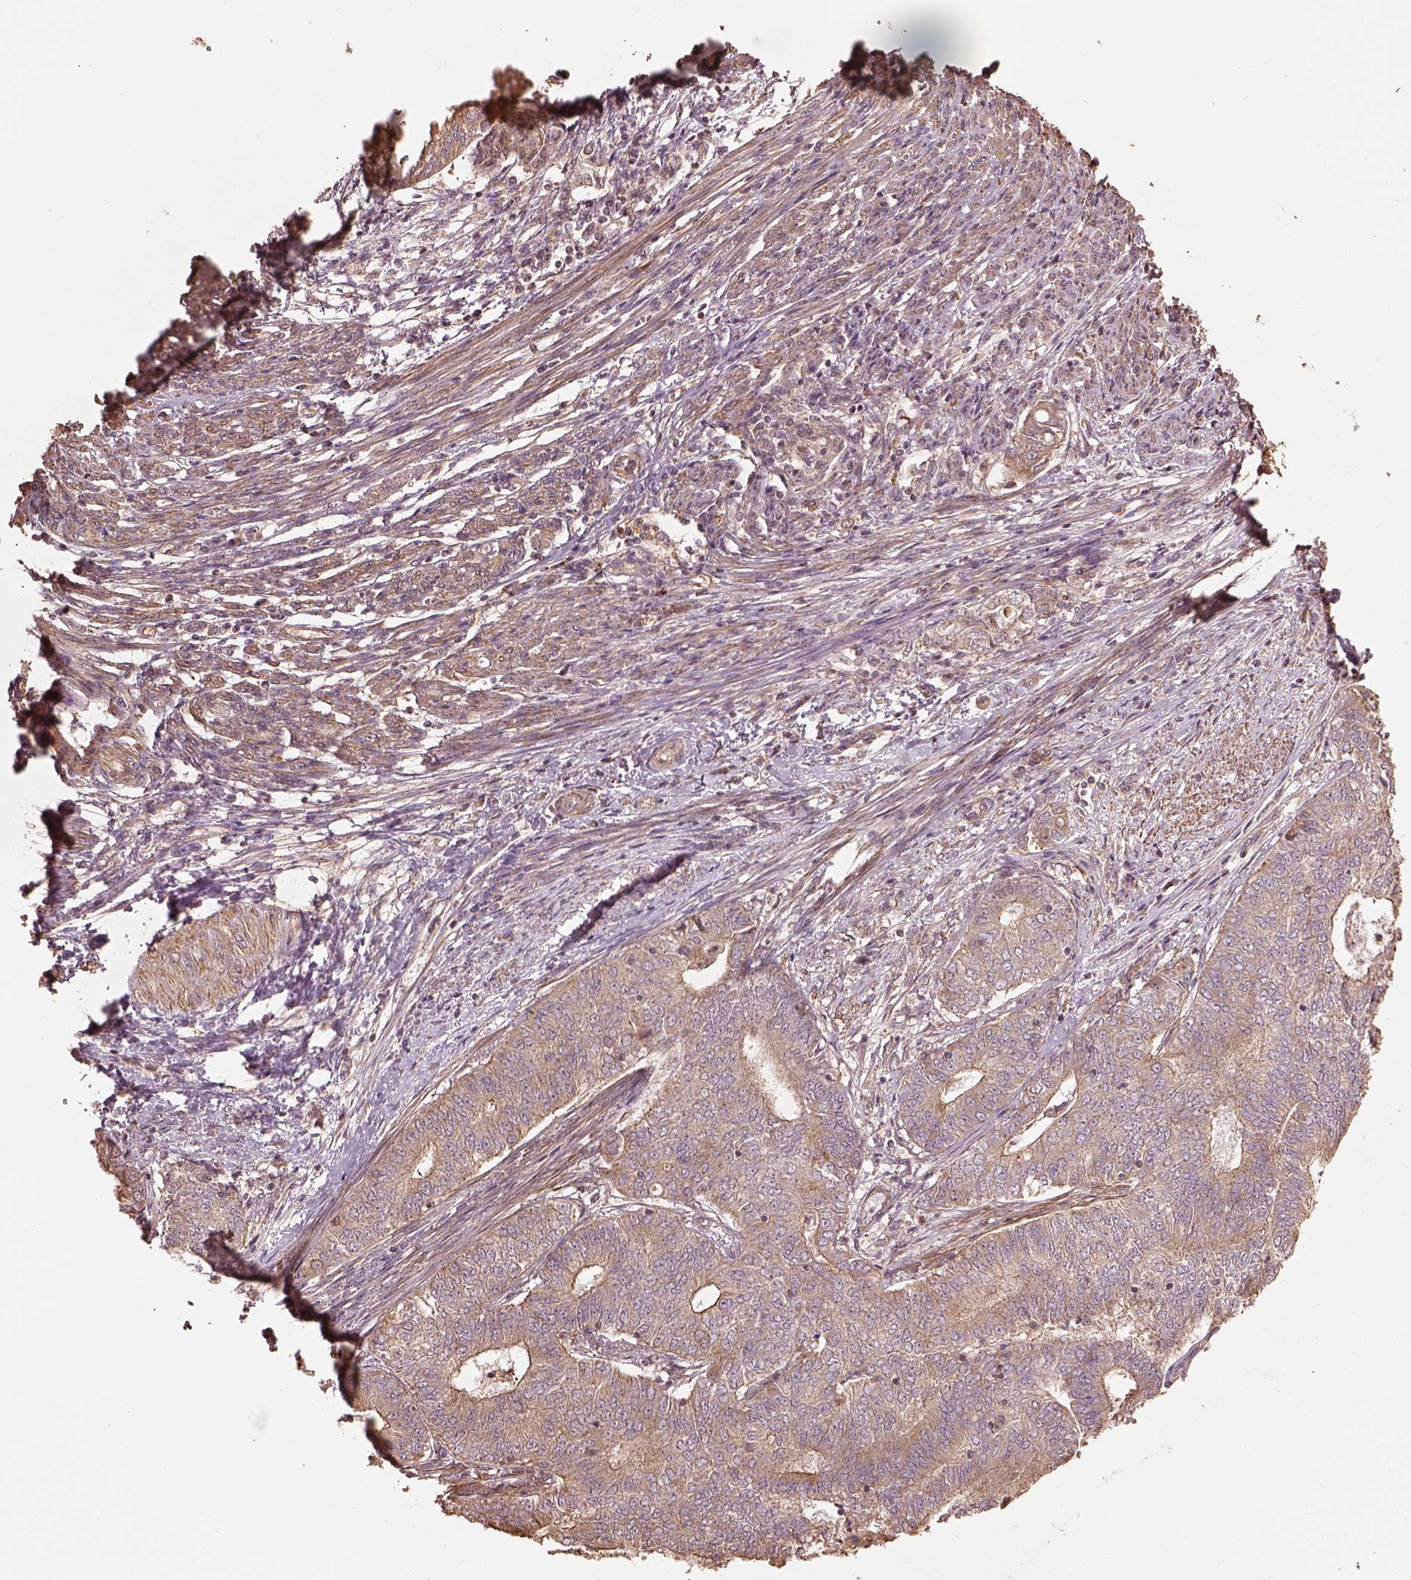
{"staining": {"intensity": "weak", "quantity": ">75%", "location": "cytoplasmic/membranous"}, "tissue": "endometrial cancer", "cell_type": "Tumor cells", "image_type": "cancer", "snomed": [{"axis": "morphology", "description": "Adenocarcinoma, NOS"}, {"axis": "topography", "description": "Endometrium"}], "caption": "Tumor cells exhibit low levels of weak cytoplasmic/membranous staining in approximately >75% of cells in human endometrial cancer (adenocarcinoma).", "gene": "METTL4", "patient": {"sex": "female", "age": 62}}